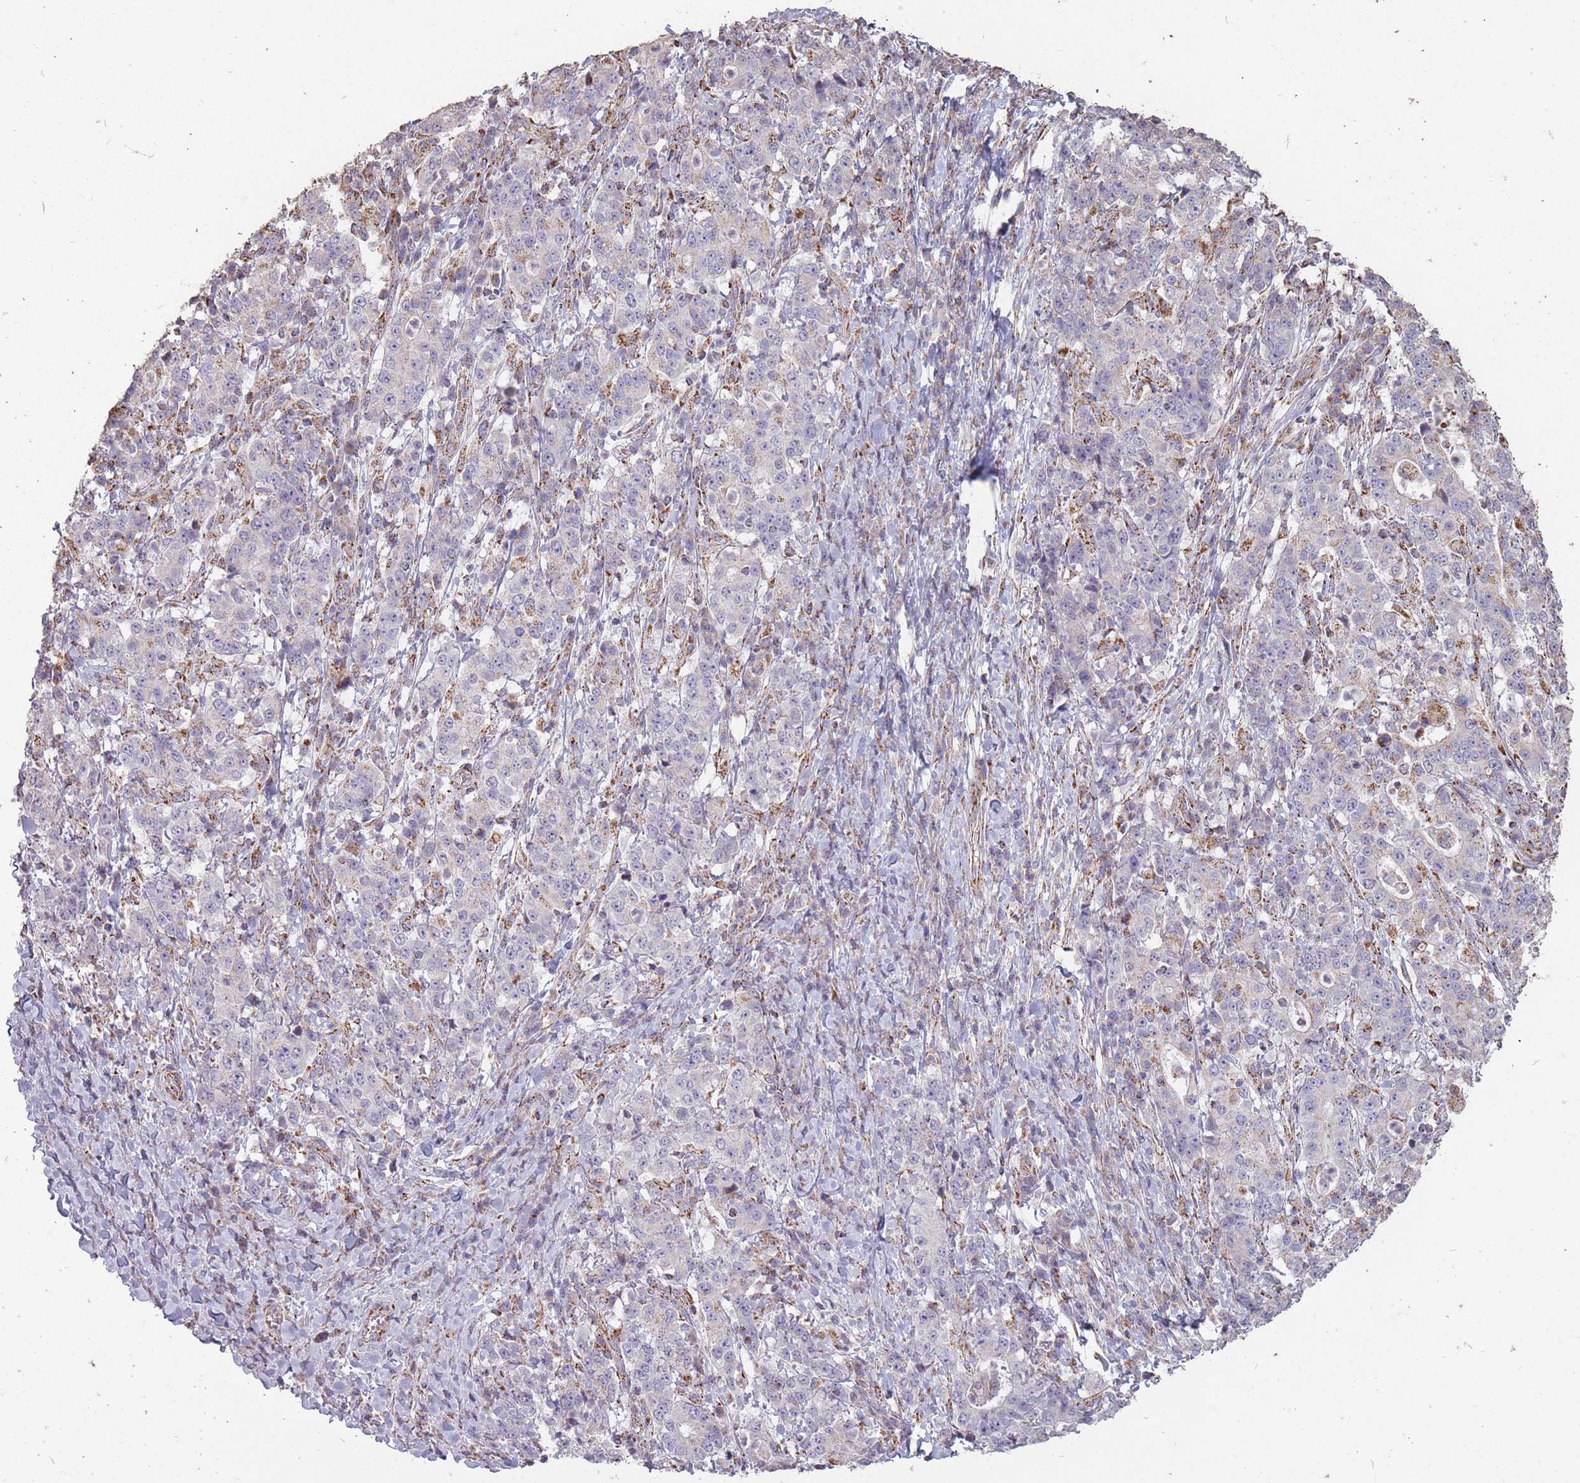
{"staining": {"intensity": "negative", "quantity": "none", "location": "none"}, "tissue": "stomach cancer", "cell_type": "Tumor cells", "image_type": "cancer", "snomed": [{"axis": "morphology", "description": "Normal tissue, NOS"}, {"axis": "morphology", "description": "Adenocarcinoma, NOS"}, {"axis": "topography", "description": "Stomach, upper"}, {"axis": "topography", "description": "Stomach"}], "caption": "High magnification brightfield microscopy of adenocarcinoma (stomach) stained with DAB (brown) and counterstained with hematoxylin (blue): tumor cells show no significant positivity. (Brightfield microscopy of DAB (3,3'-diaminobenzidine) immunohistochemistry at high magnification).", "gene": "CNOT8", "patient": {"sex": "male", "age": 59}}